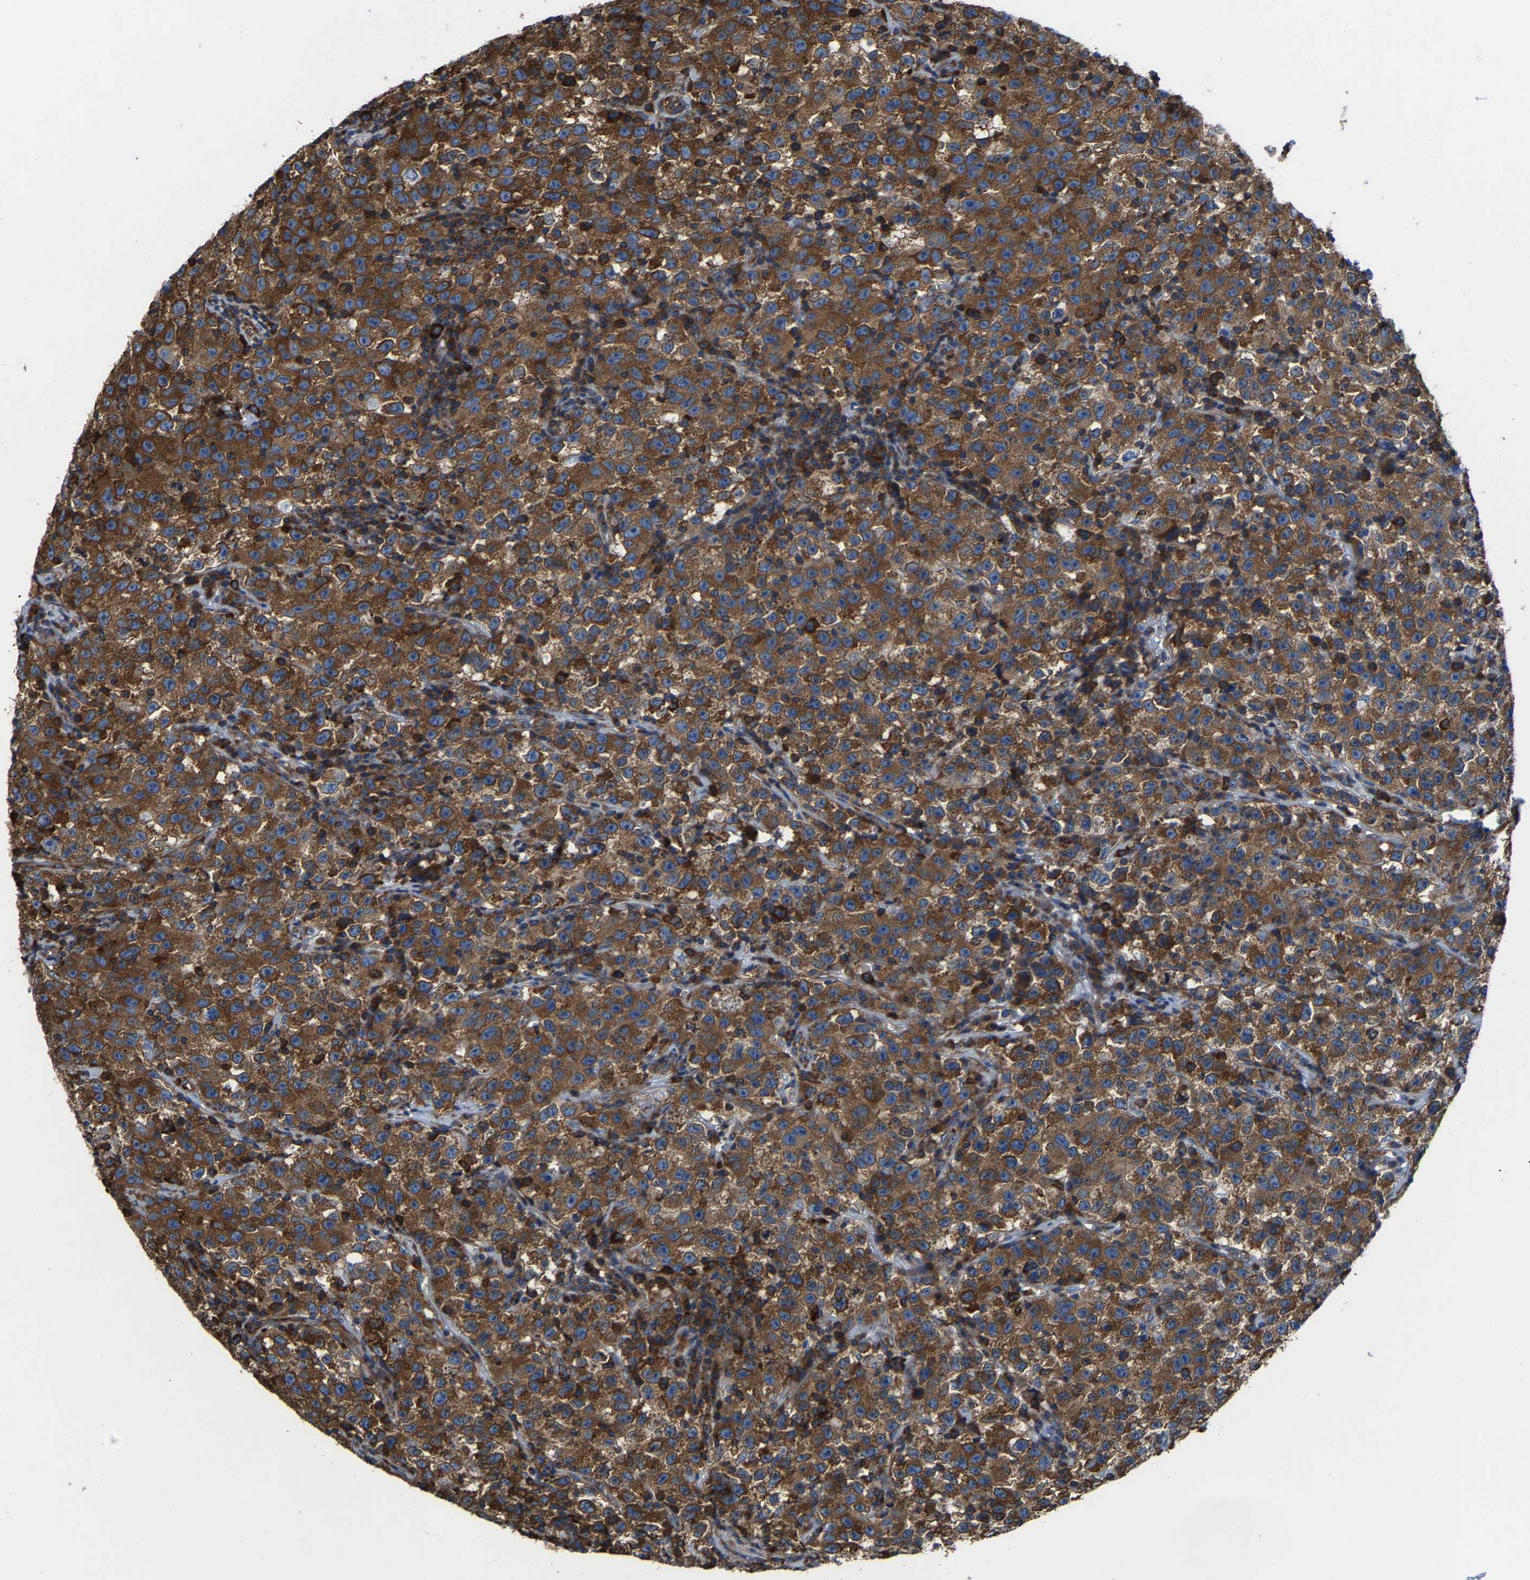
{"staining": {"intensity": "strong", "quantity": ">75%", "location": "cytoplasmic/membranous"}, "tissue": "testis cancer", "cell_type": "Tumor cells", "image_type": "cancer", "snomed": [{"axis": "morphology", "description": "Seminoma, NOS"}, {"axis": "topography", "description": "Testis"}], "caption": "High-power microscopy captured an IHC micrograph of testis cancer, revealing strong cytoplasmic/membranous positivity in approximately >75% of tumor cells.", "gene": "G3BP2", "patient": {"sex": "male", "age": 22}}